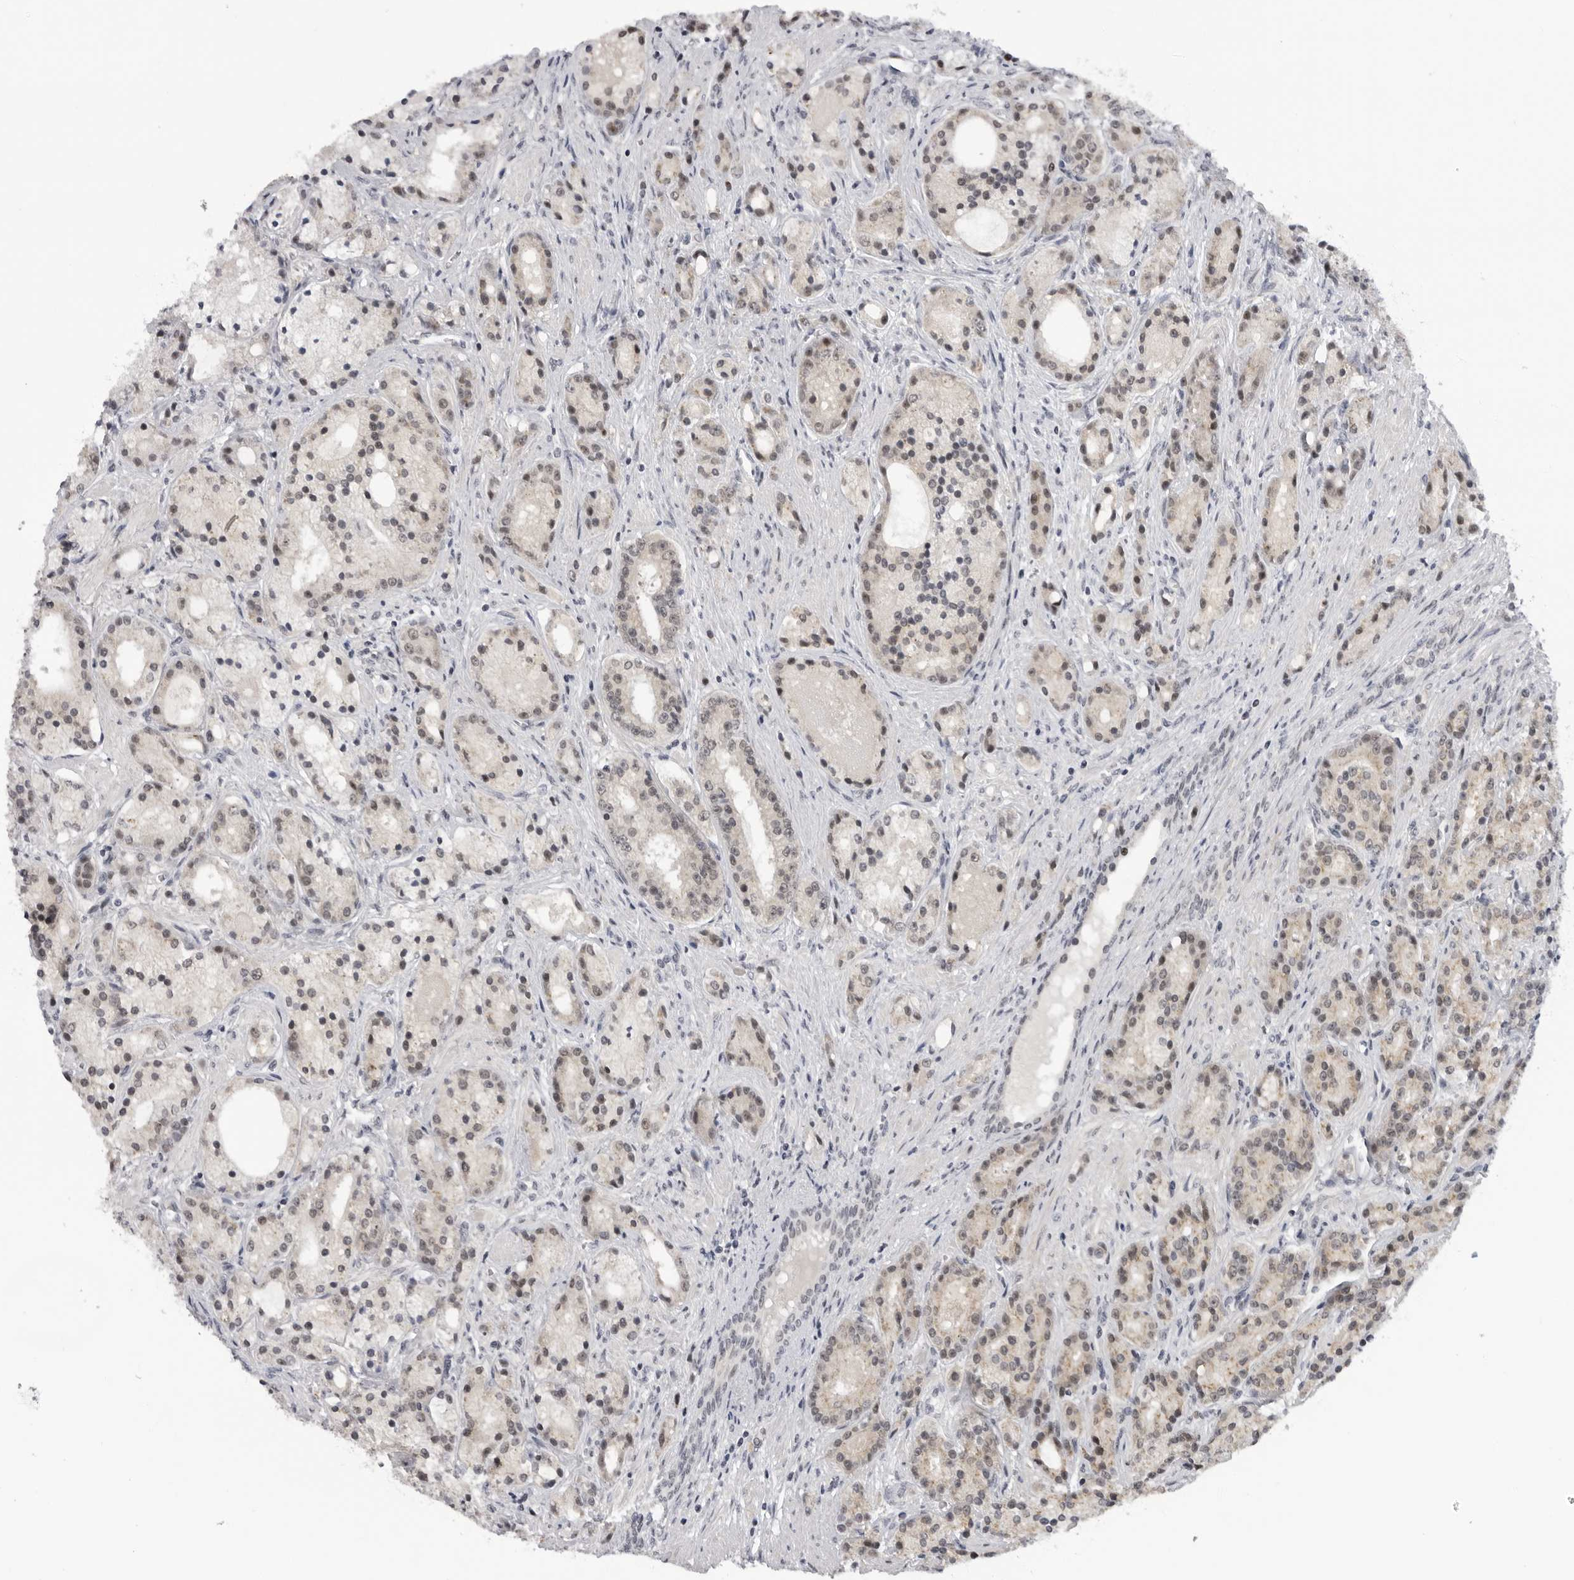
{"staining": {"intensity": "weak", "quantity": ">75%", "location": "nuclear"}, "tissue": "prostate cancer", "cell_type": "Tumor cells", "image_type": "cancer", "snomed": [{"axis": "morphology", "description": "Adenocarcinoma, High grade"}, {"axis": "topography", "description": "Prostate"}], "caption": "High-power microscopy captured an IHC photomicrograph of prostate high-grade adenocarcinoma, revealing weak nuclear staining in about >75% of tumor cells.", "gene": "ALPK2", "patient": {"sex": "male", "age": 60}}